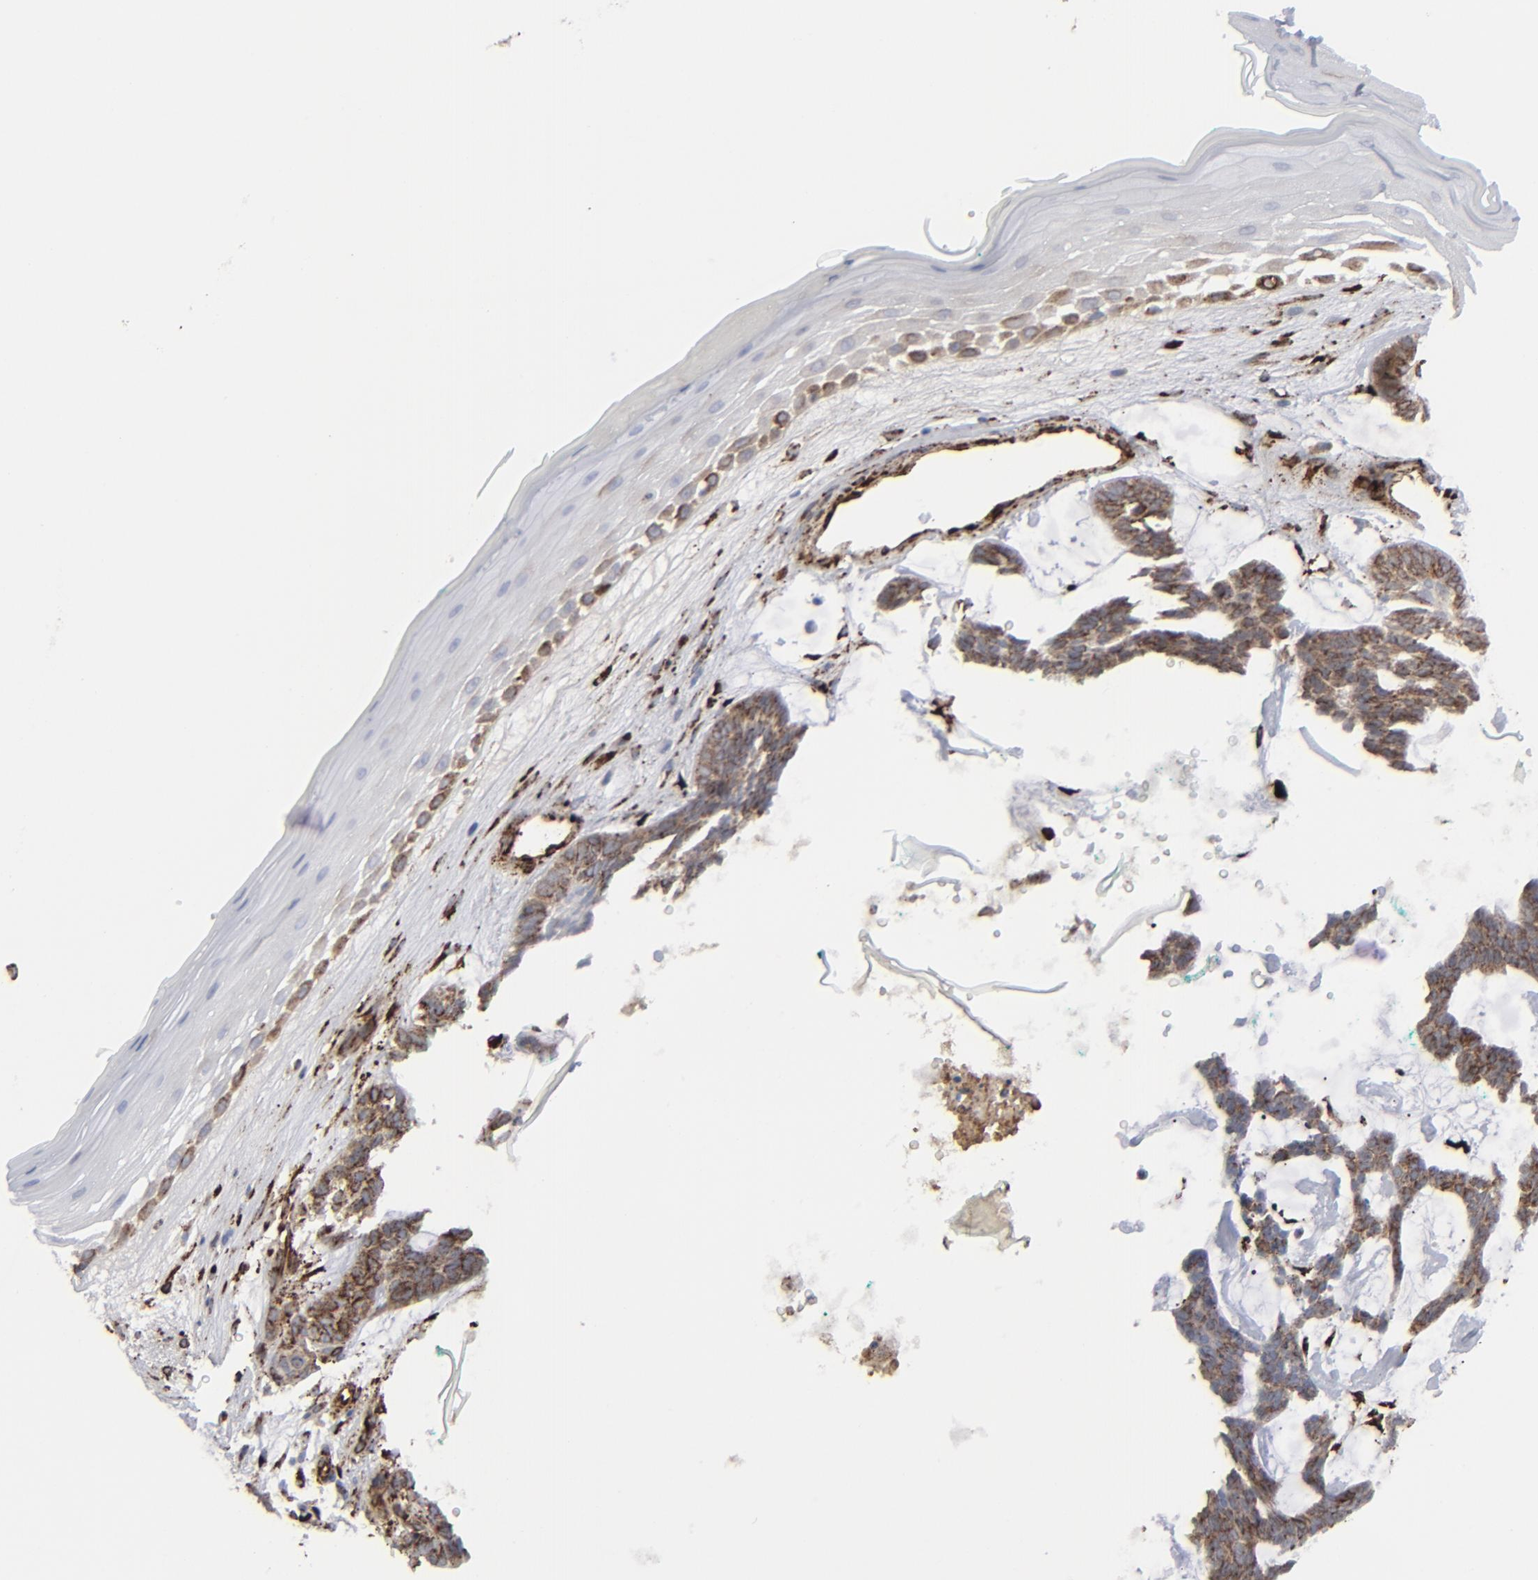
{"staining": {"intensity": "strong", "quantity": ">75%", "location": "nuclear"}, "tissue": "skin cancer", "cell_type": "Tumor cells", "image_type": "cancer", "snomed": [{"axis": "morphology", "description": "Basal cell carcinoma"}, {"axis": "topography", "description": "Skin"}], "caption": "Brown immunohistochemical staining in basal cell carcinoma (skin) exhibits strong nuclear expression in about >75% of tumor cells. Using DAB (3,3'-diaminobenzidine) (brown) and hematoxylin (blue) stains, captured at high magnification using brightfield microscopy.", "gene": "SPARC", "patient": {"sex": "male", "age": 75}}